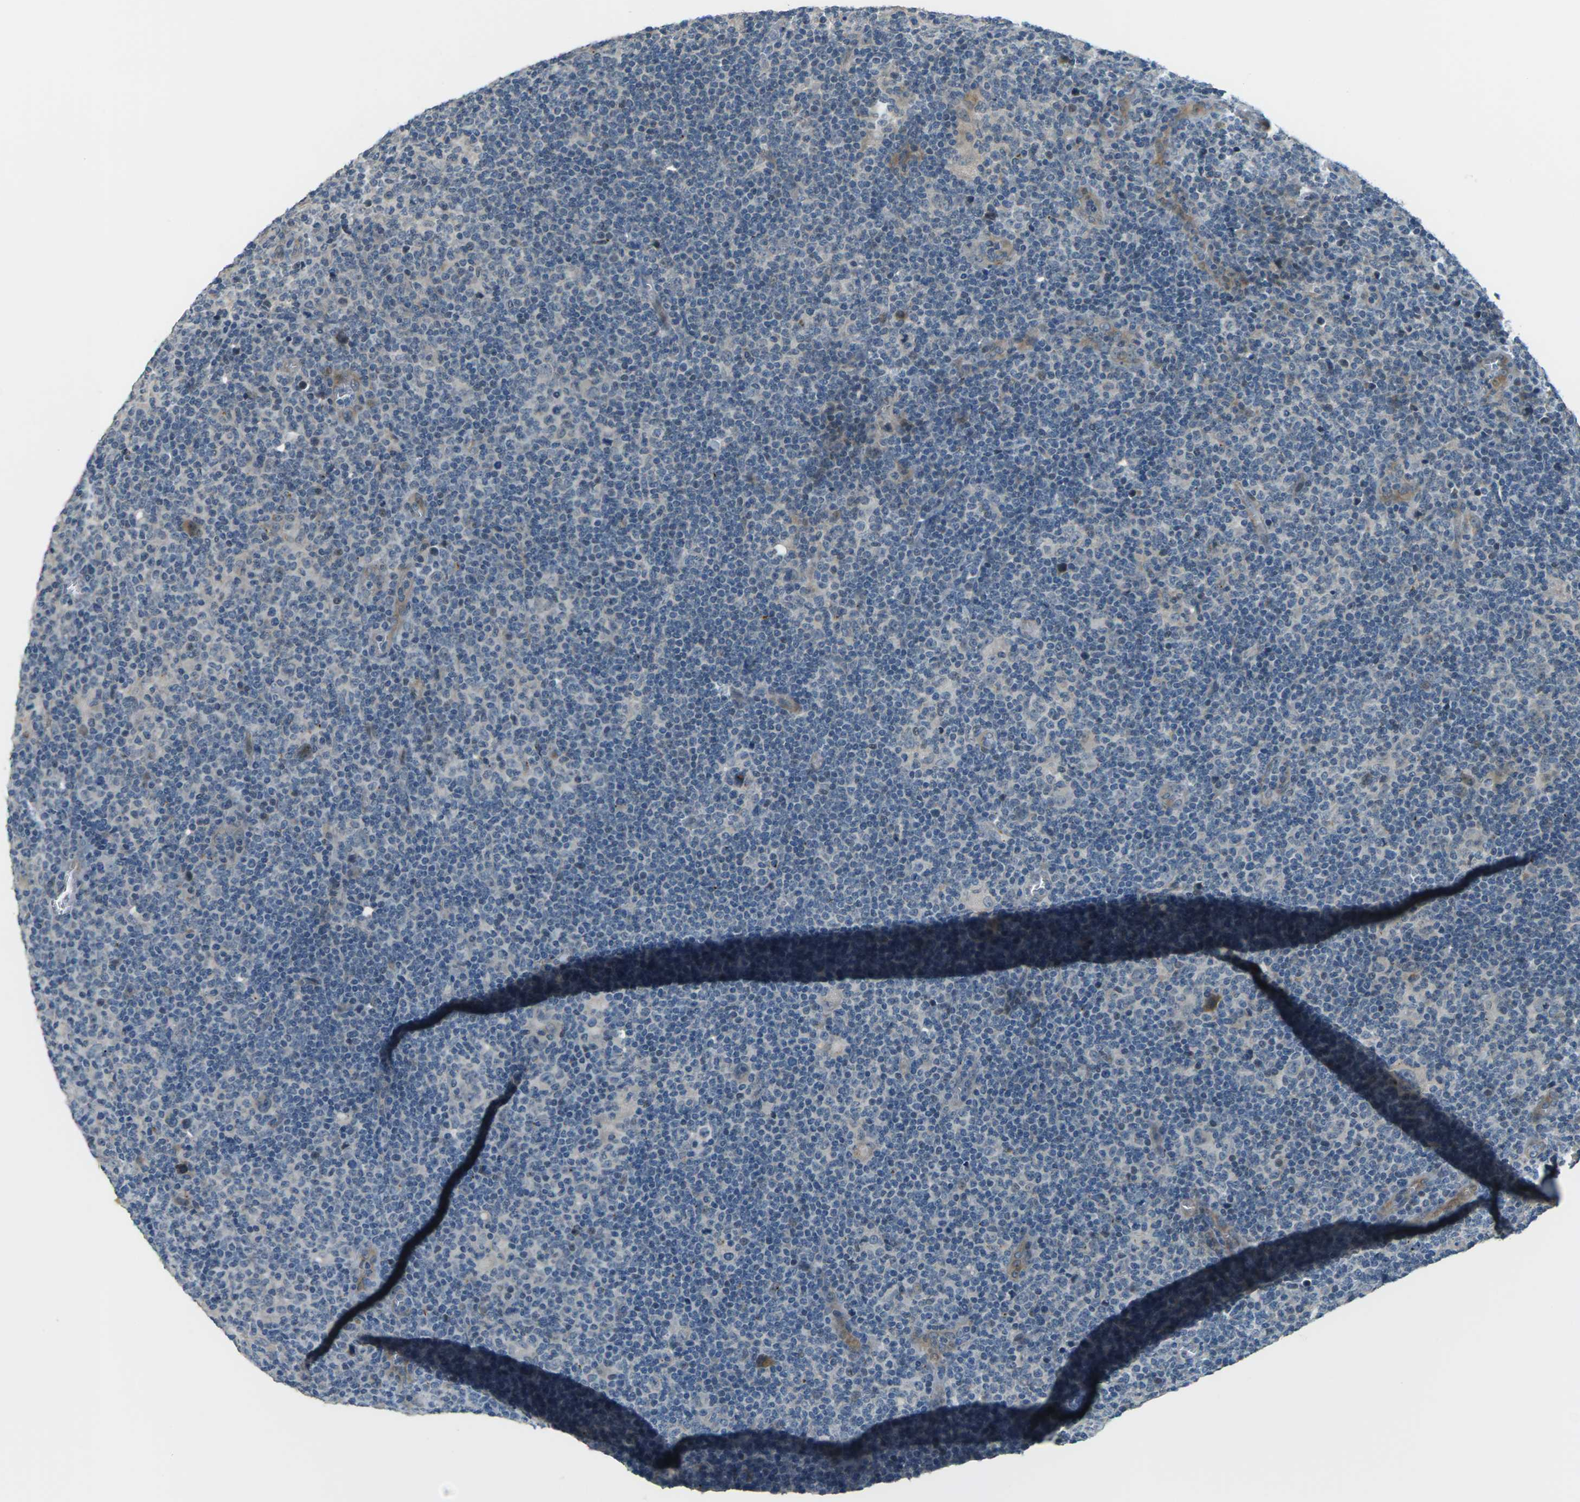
{"staining": {"intensity": "weak", "quantity": "<25%", "location": "cytoplasmic/membranous"}, "tissue": "lymphoma", "cell_type": "Tumor cells", "image_type": "cancer", "snomed": [{"axis": "morphology", "description": "Hodgkin's disease, NOS"}, {"axis": "topography", "description": "Lymph node"}], "caption": "There is no significant staining in tumor cells of Hodgkin's disease.", "gene": "SLC13A3", "patient": {"sex": "female", "age": 57}}